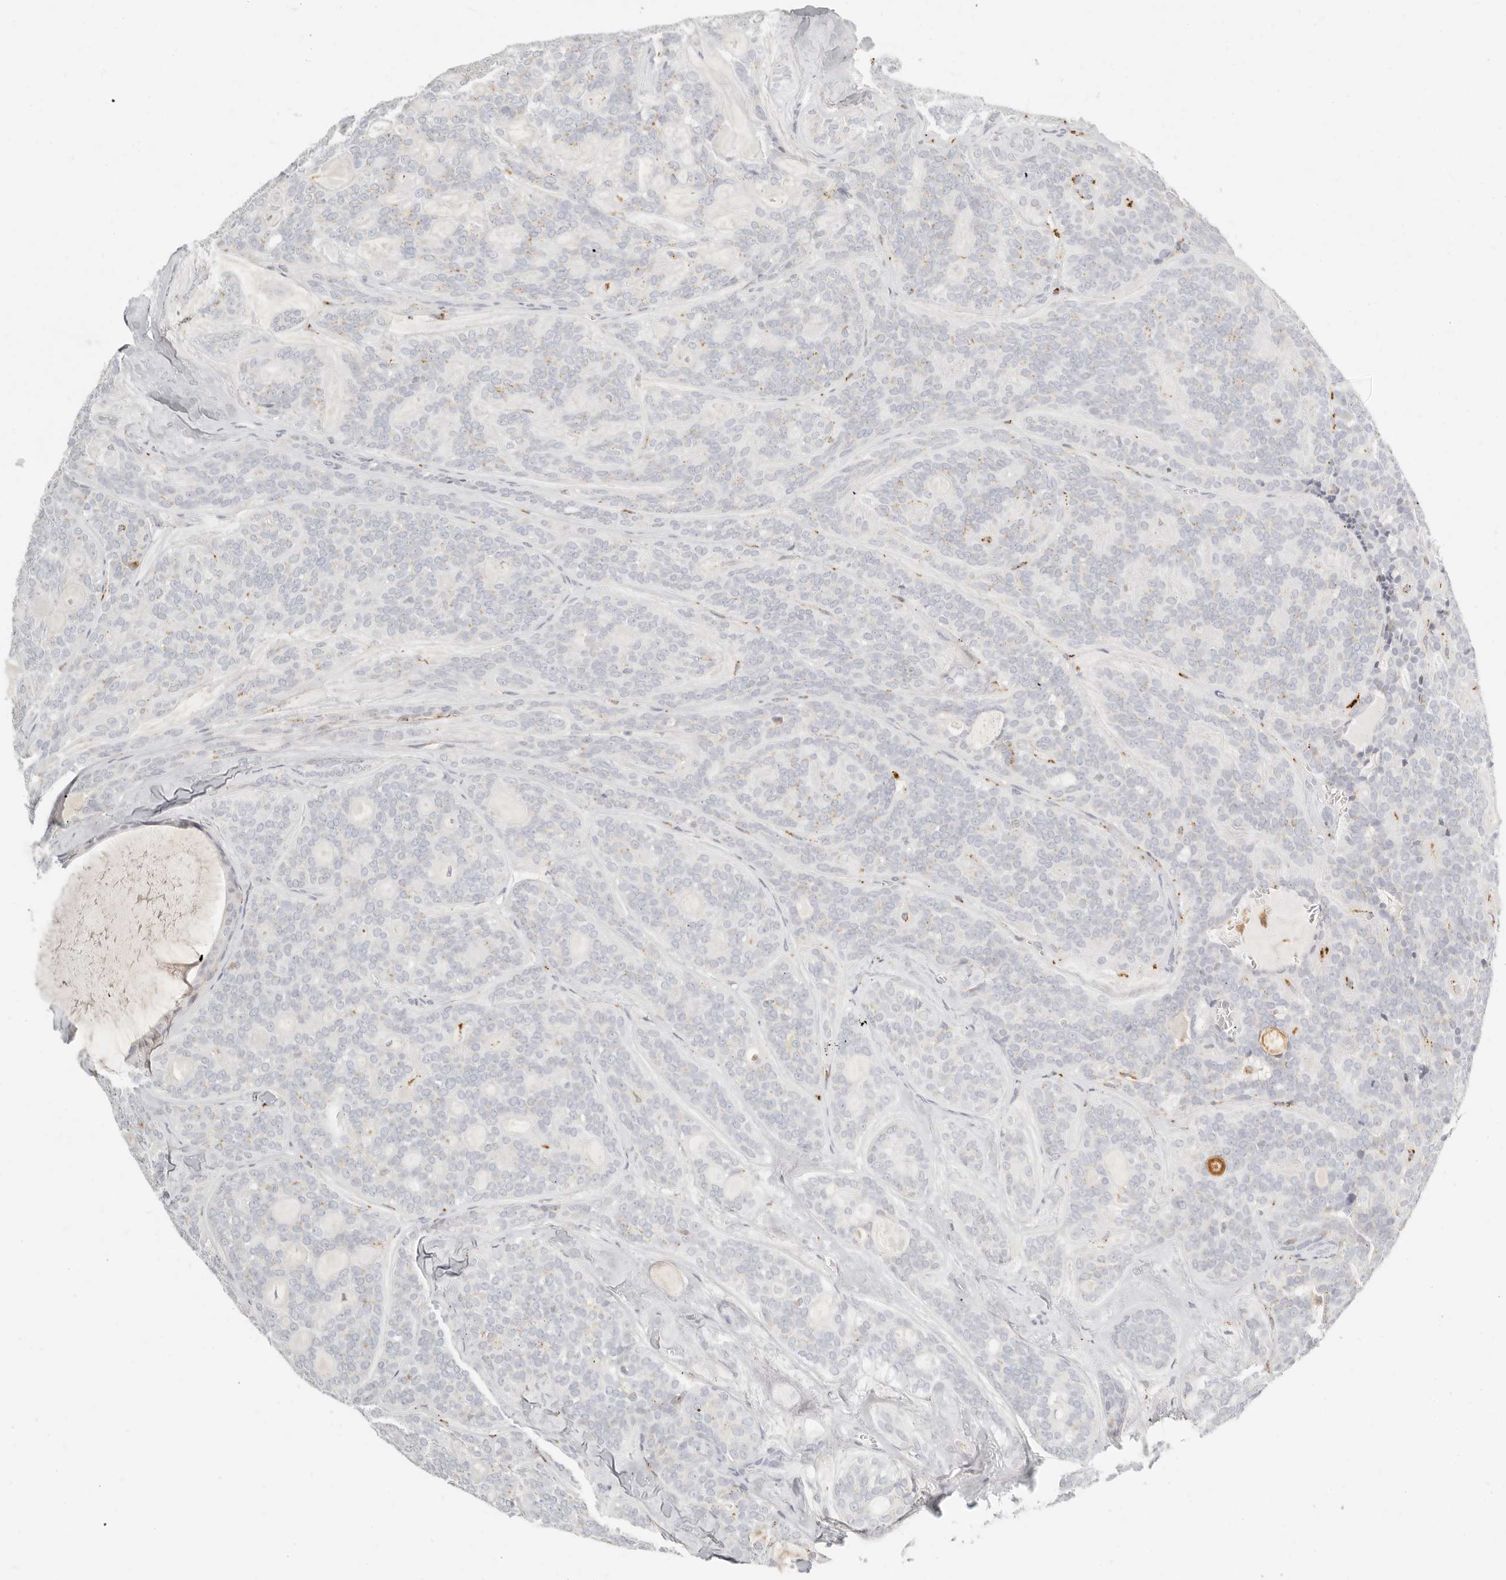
{"staining": {"intensity": "negative", "quantity": "none", "location": "none"}, "tissue": "head and neck cancer", "cell_type": "Tumor cells", "image_type": "cancer", "snomed": [{"axis": "morphology", "description": "Adenocarcinoma, NOS"}, {"axis": "topography", "description": "Head-Neck"}], "caption": "This is an immunohistochemistry histopathology image of adenocarcinoma (head and neck). There is no positivity in tumor cells.", "gene": "RNASET2", "patient": {"sex": "male", "age": 66}}